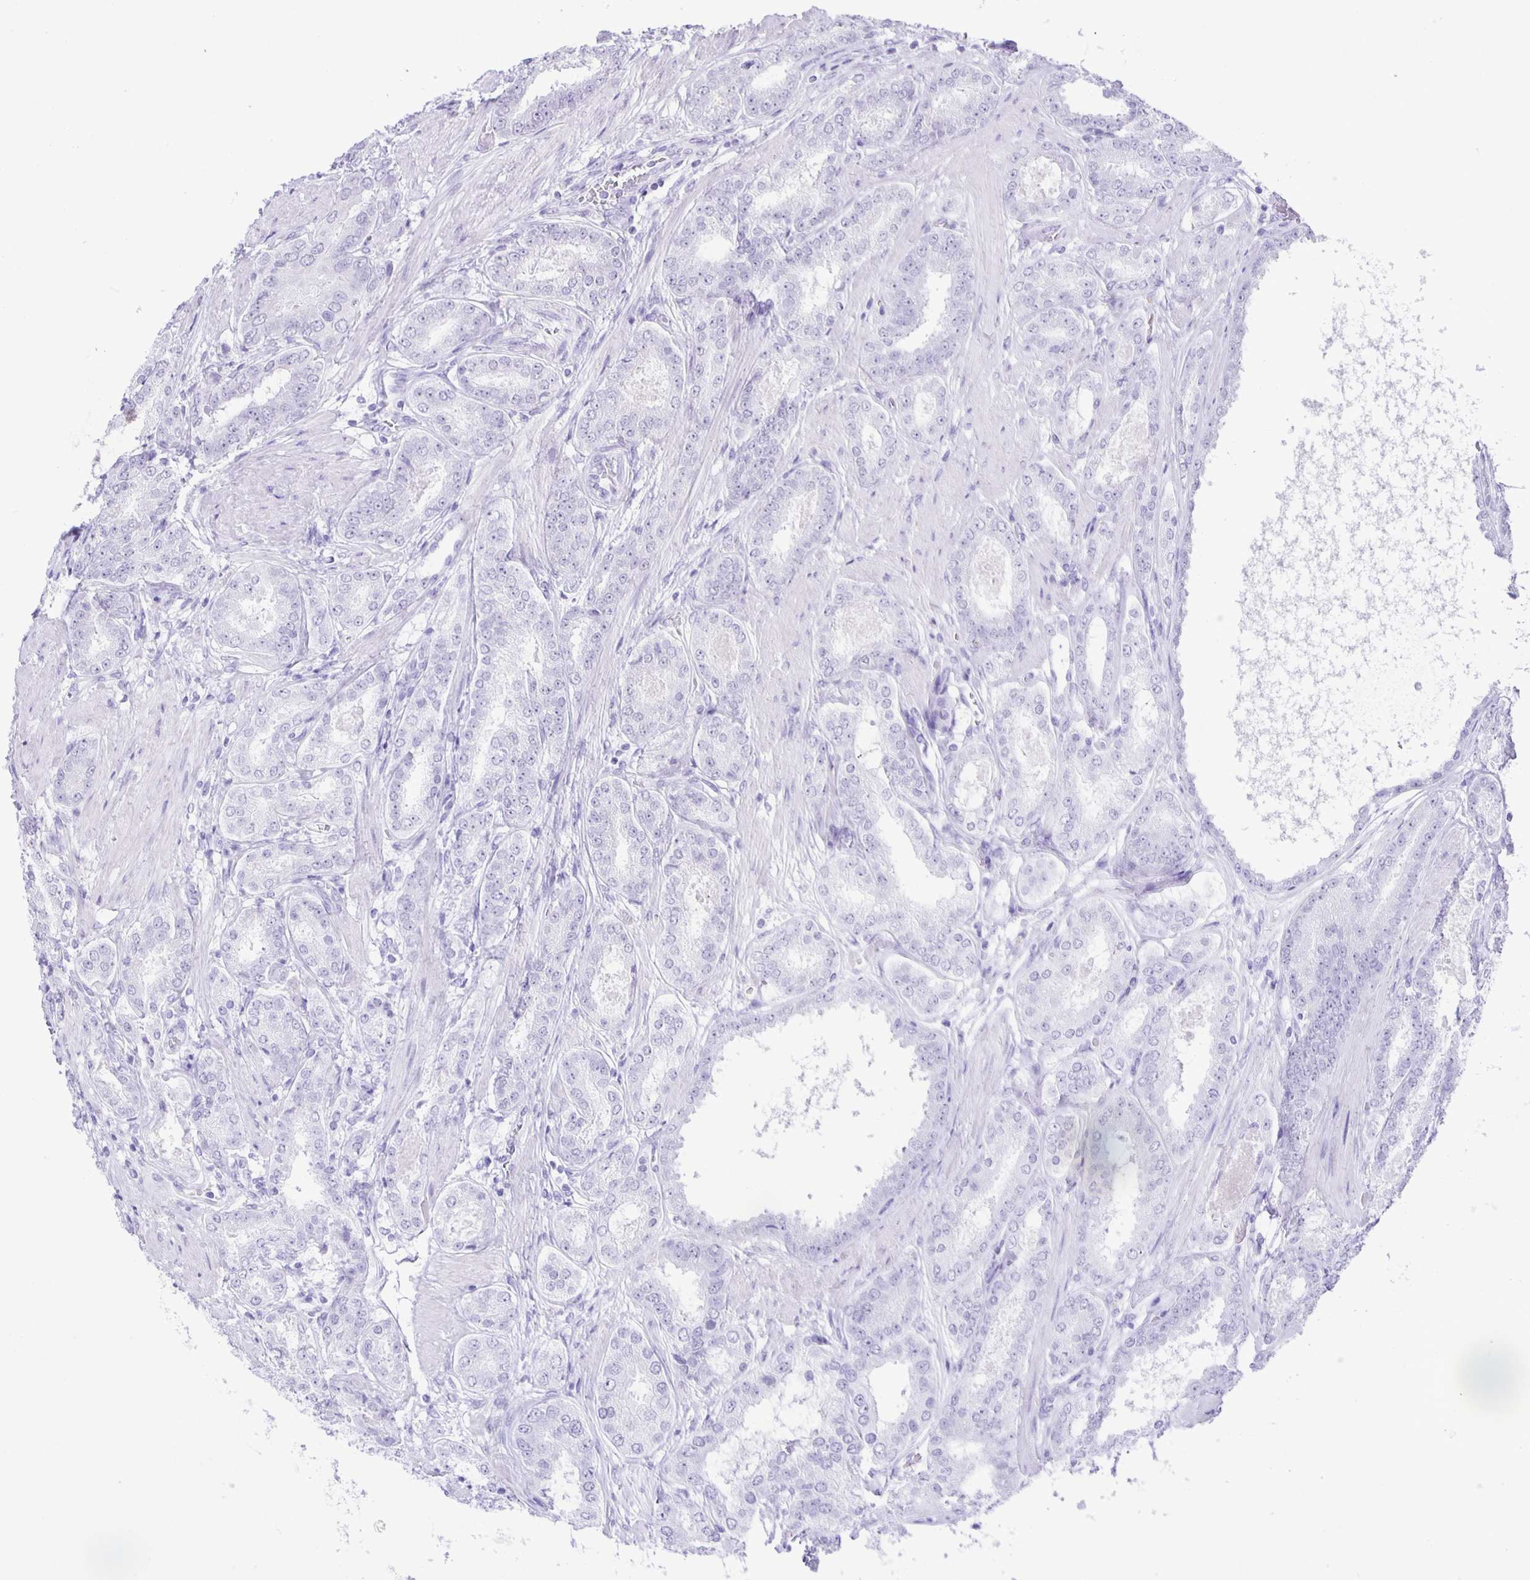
{"staining": {"intensity": "negative", "quantity": "none", "location": "none"}, "tissue": "prostate cancer", "cell_type": "Tumor cells", "image_type": "cancer", "snomed": [{"axis": "morphology", "description": "Adenocarcinoma, High grade"}, {"axis": "topography", "description": "Prostate"}], "caption": "Immunohistochemistry of human prostate cancer (high-grade adenocarcinoma) reveals no staining in tumor cells. The staining is performed using DAB (3,3'-diaminobenzidine) brown chromogen with nuclei counter-stained in using hematoxylin.", "gene": "EZHIP", "patient": {"sex": "male", "age": 63}}